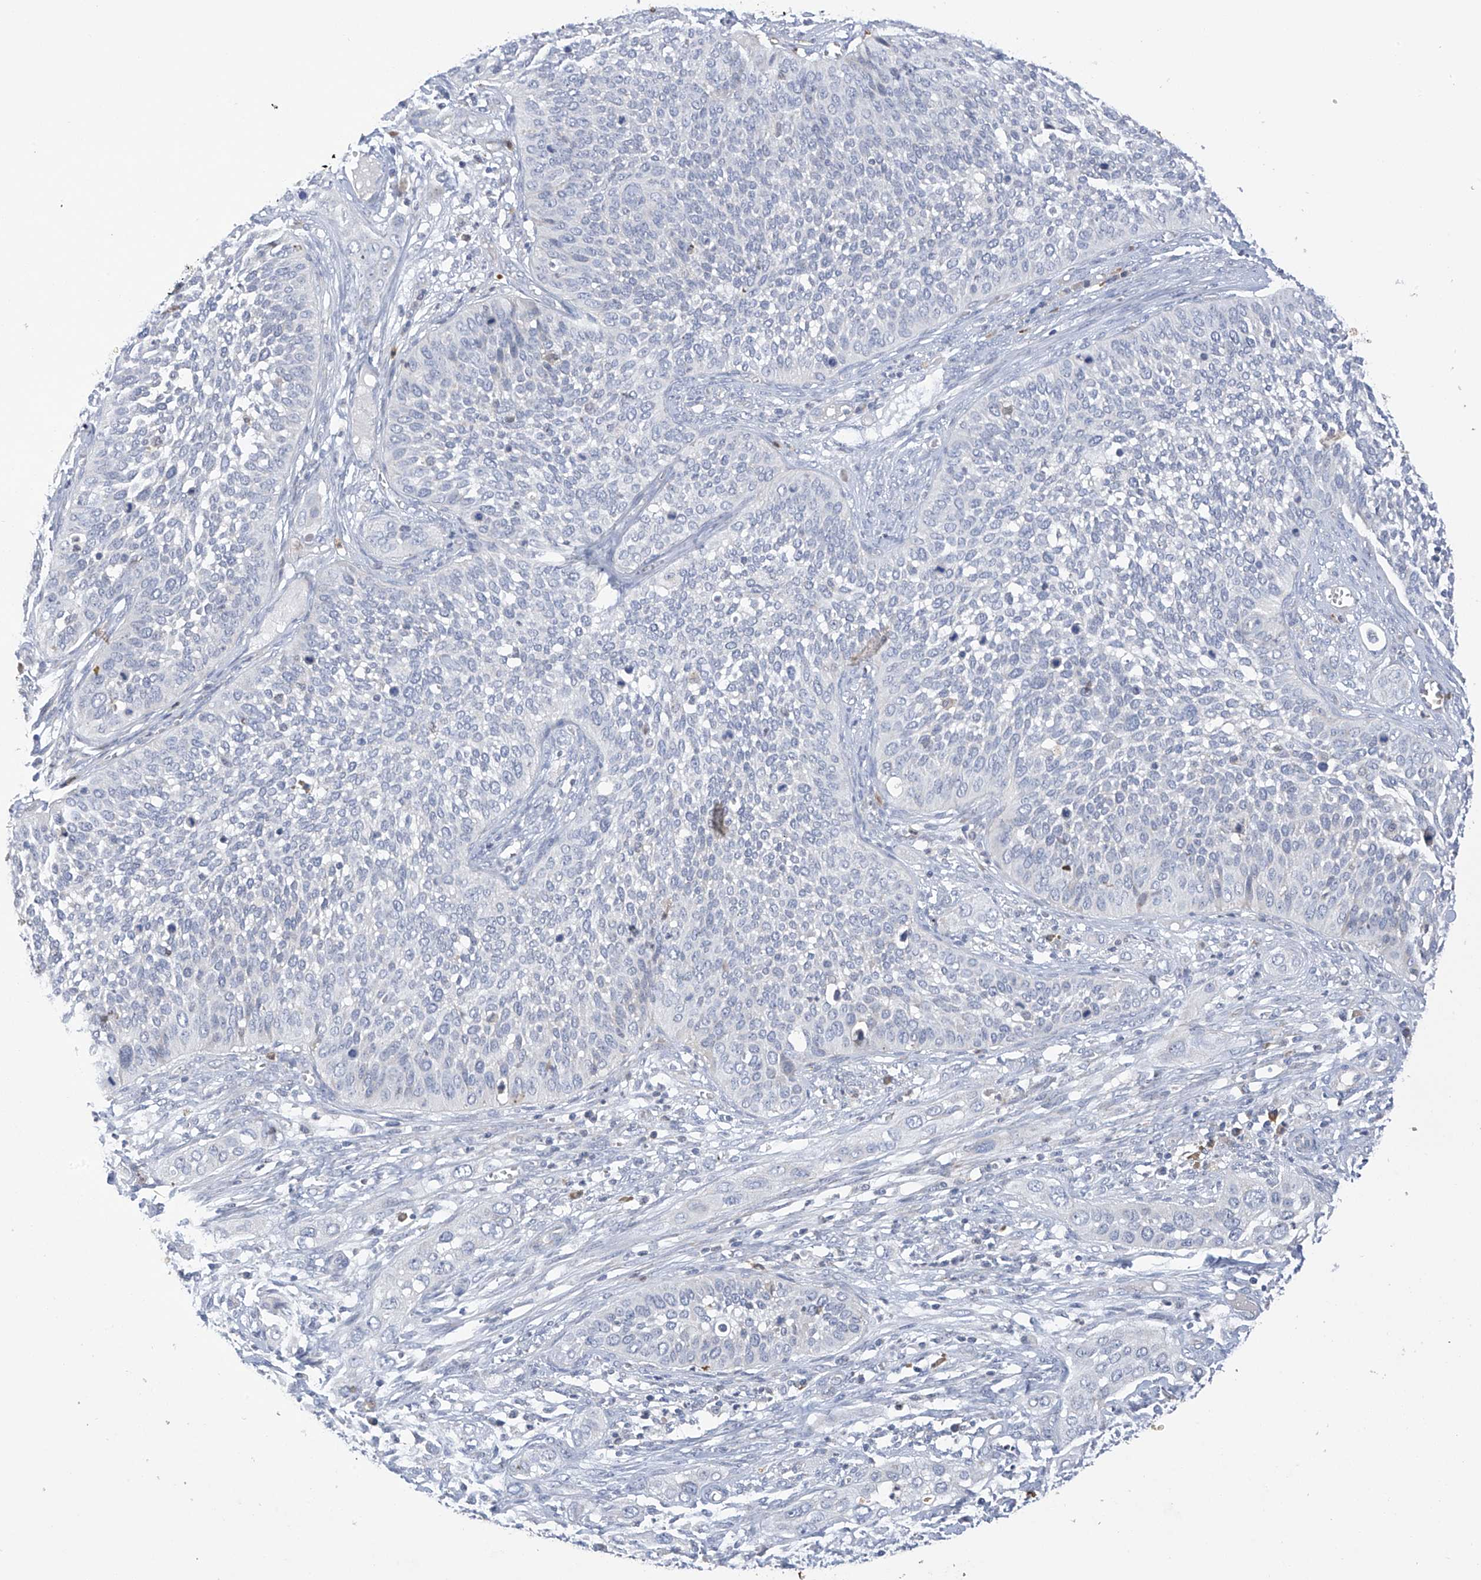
{"staining": {"intensity": "negative", "quantity": "none", "location": "none"}, "tissue": "cervical cancer", "cell_type": "Tumor cells", "image_type": "cancer", "snomed": [{"axis": "morphology", "description": "Squamous cell carcinoma, NOS"}, {"axis": "topography", "description": "Cervix"}], "caption": "Tumor cells are negative for brown protein staining in squamous cell carcinoma (cervical). The staining is performed using DAB brown chromogen with nuclei counter-stained in using hematoxylin.", "gene": "SLCO4A1", "patient": {"sex": "female", "age": 34}}